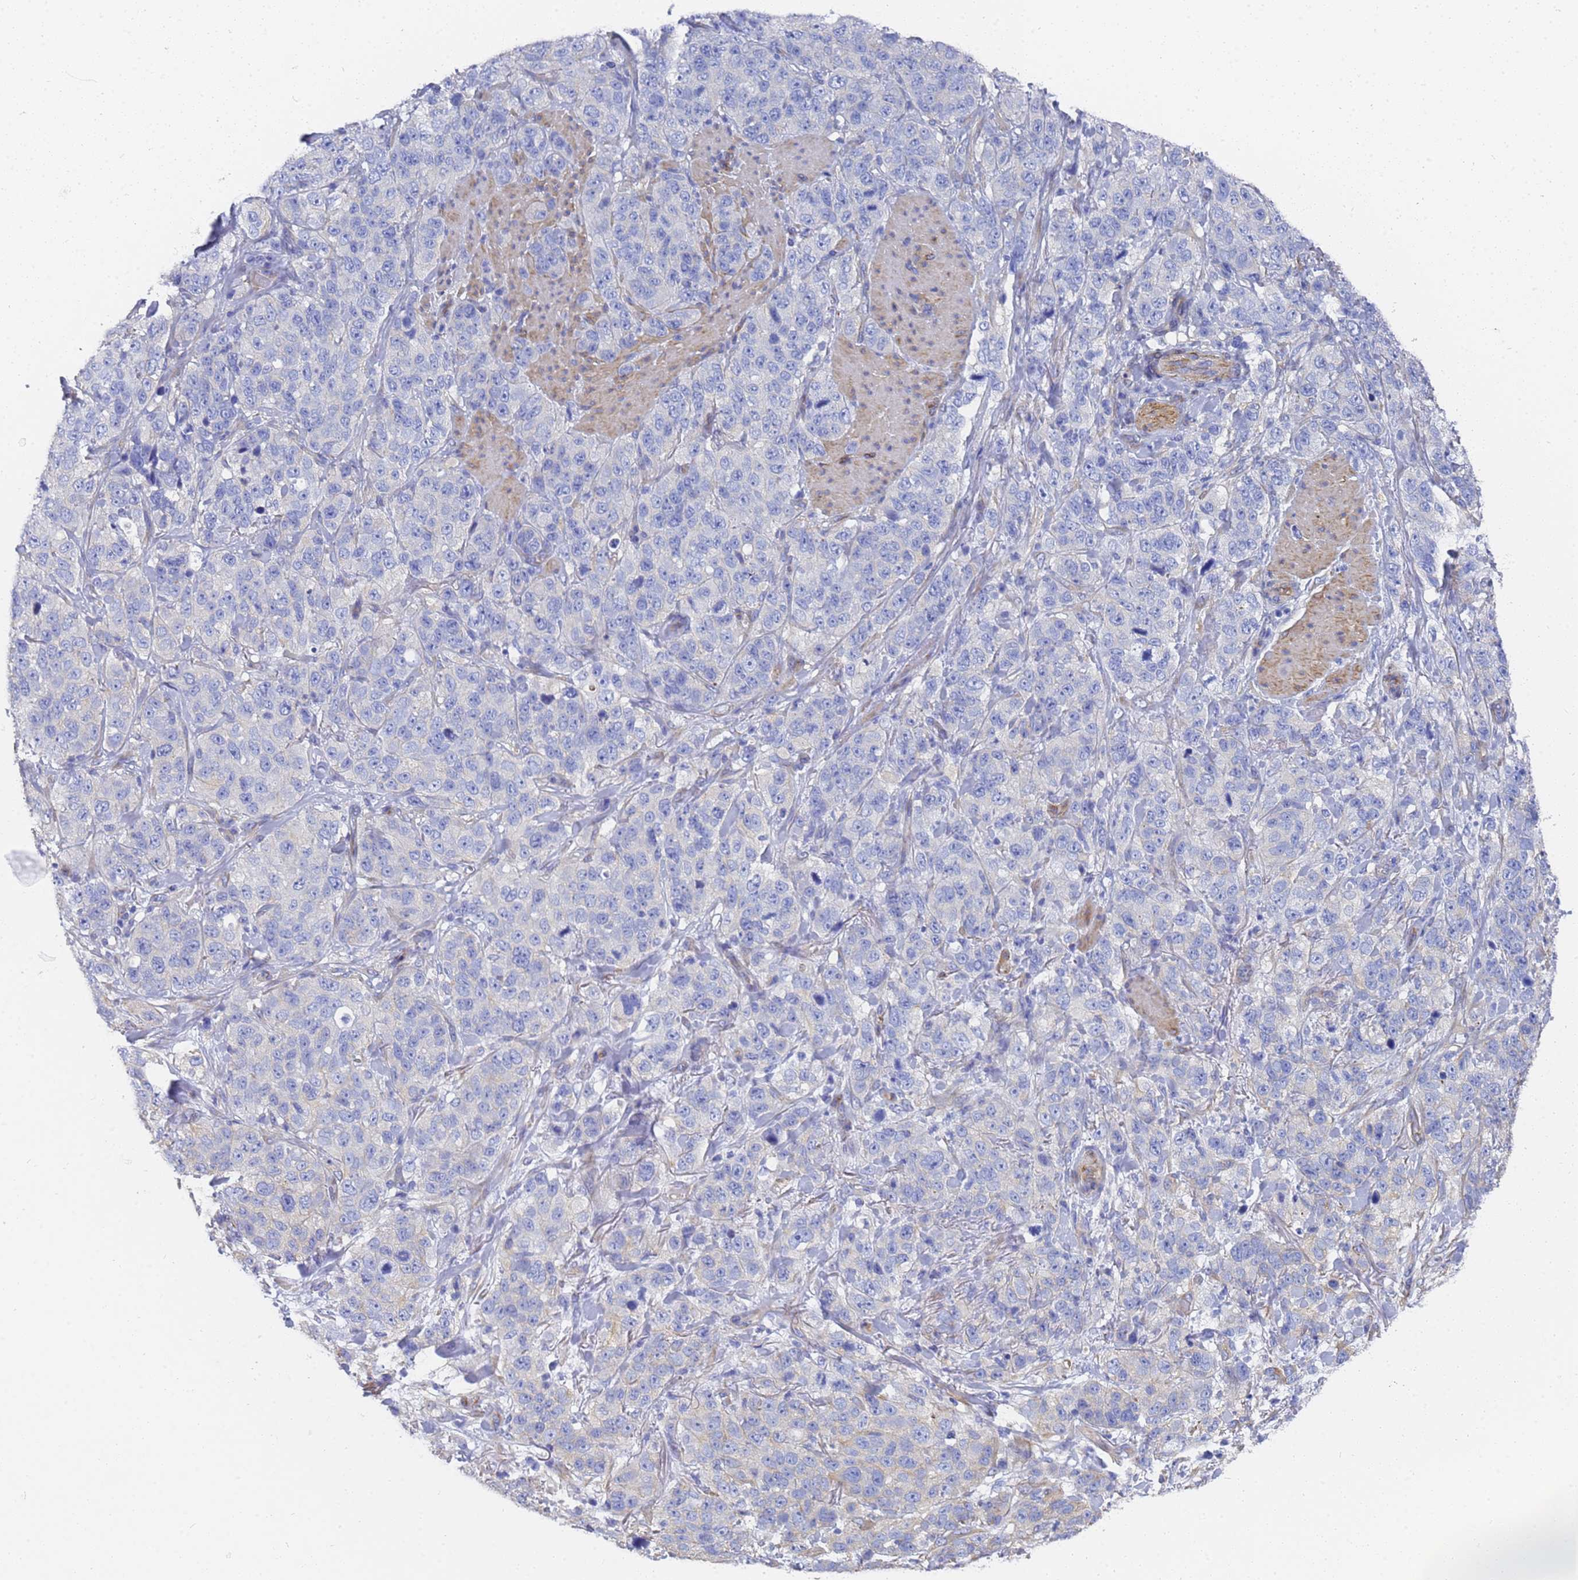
{"staining": {"intensity": "negative", "quantity": "none", "location": "none"}, "tissue": "stomach cancer", "cell_type": "Tumor cells", "image_type": "cancer", "snomed": [{"axis": "morphology", "description": "Adenocarcinoma, NOS"}, {"axis": "topography", "description": "Stomach"}], "caption": "This is an immunohistochemistry (IHC) photomicrograph of human adenocarcinoma (stomach). There is no positivity in tumor cells.", "gene": "TUBB1", "patient": {"sex": "male", "age": 48}}